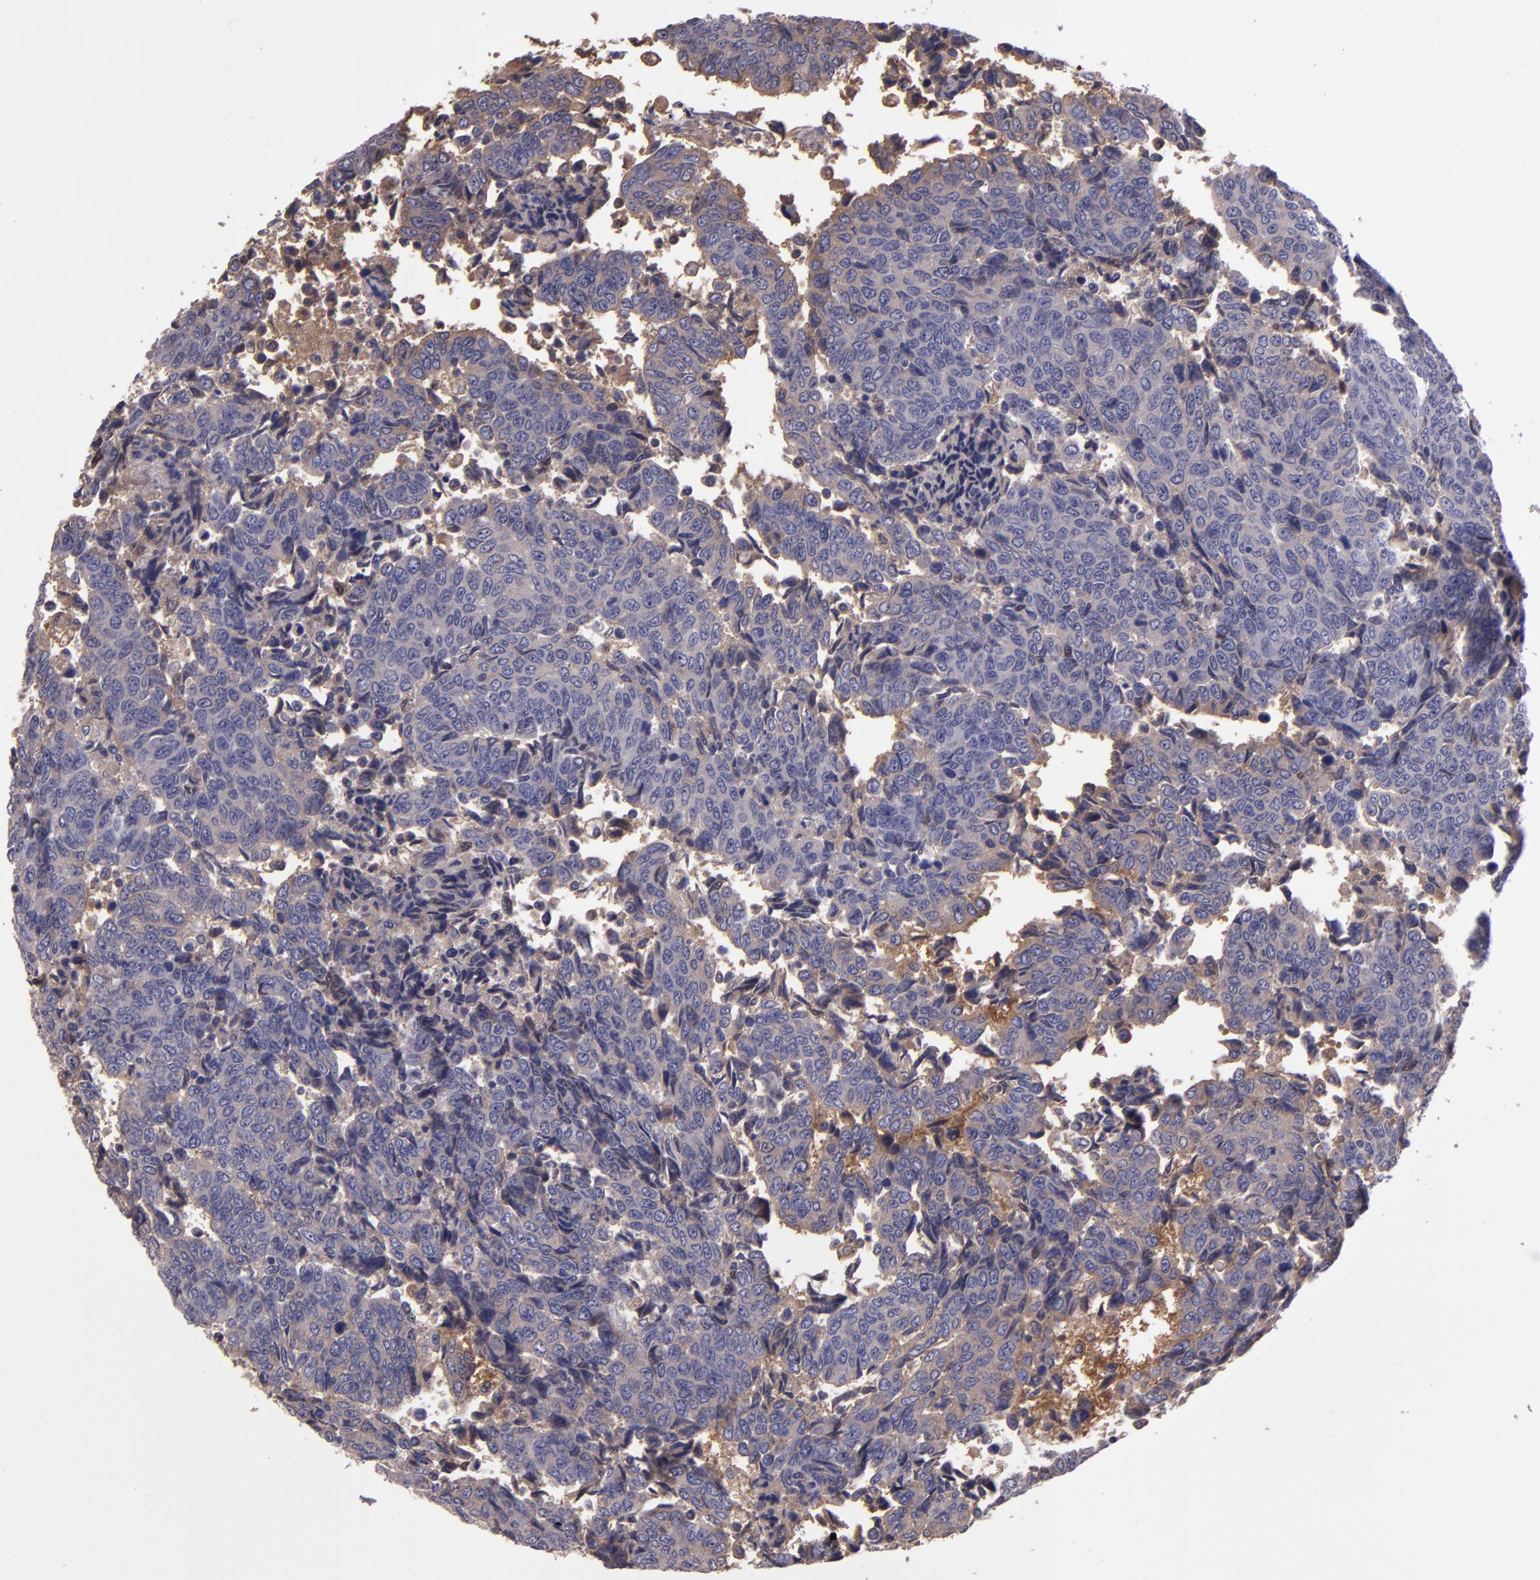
{"staining": {"intensity": "weak", "quantity": ">75%", "location": "cytoplasmic/membranous"}, "tissue": "urothelial cancer", "cell_type": "Tumor cells", "image_type": "cancer", "snomed": [{"axis": "morphology", "description": "Urothelial carcinoma, High grade"}, {"axis": "topography", "description": "Urinary bladder"}], "caption": "A brown stain shows weak cytoplasmic/membranous positivity of a protein in human urothelial cancer tumor cells. Ihc stains the protein in brown and the nuclei are stained blue.", "gene": "A2M", "patient": {"sex": "male", "age": 86}}